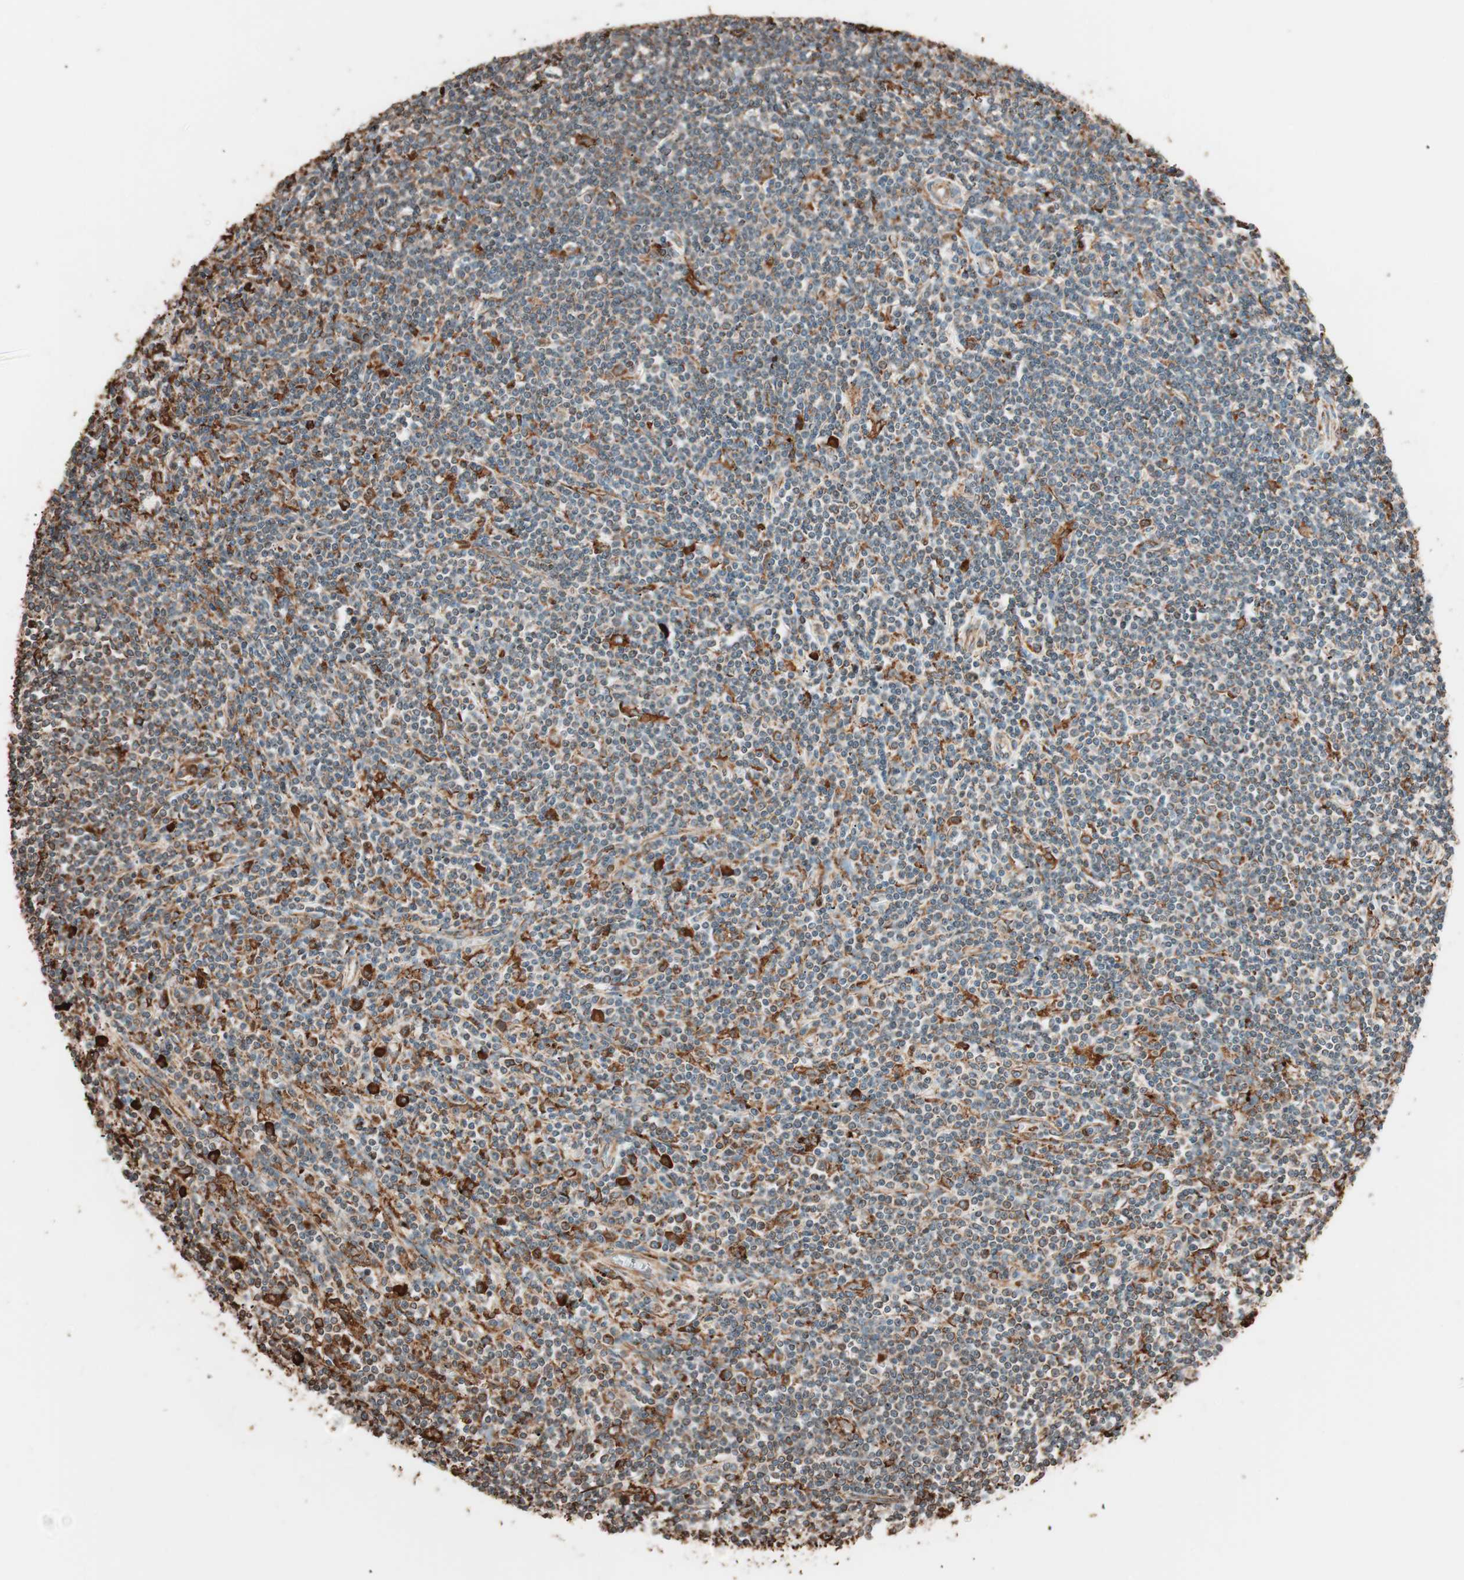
{"staining": {"intensity": "moderate", "quantity": "25%-75%", "location": "cytoplasmic/membranous"}, "tissue": "lymphoma", "cell_type": "Tumor cells", "image_type": "cancer", "snomed": [{"axis": "morphology", "description": "Malignant lymphoma, non-Hodgkin's type, Low grade"}, {"axis": "topography", "description": "Spleen"}], "caption": "The immunohistochemical stain labels moderate cytoplasmic/membranous positivity in tumor cells of malignant lymphoma, non-Hodgkin's type (low-grade) tissue.", "gene": "VEGFA", "patient": {"sex": "male", "age": 76}}